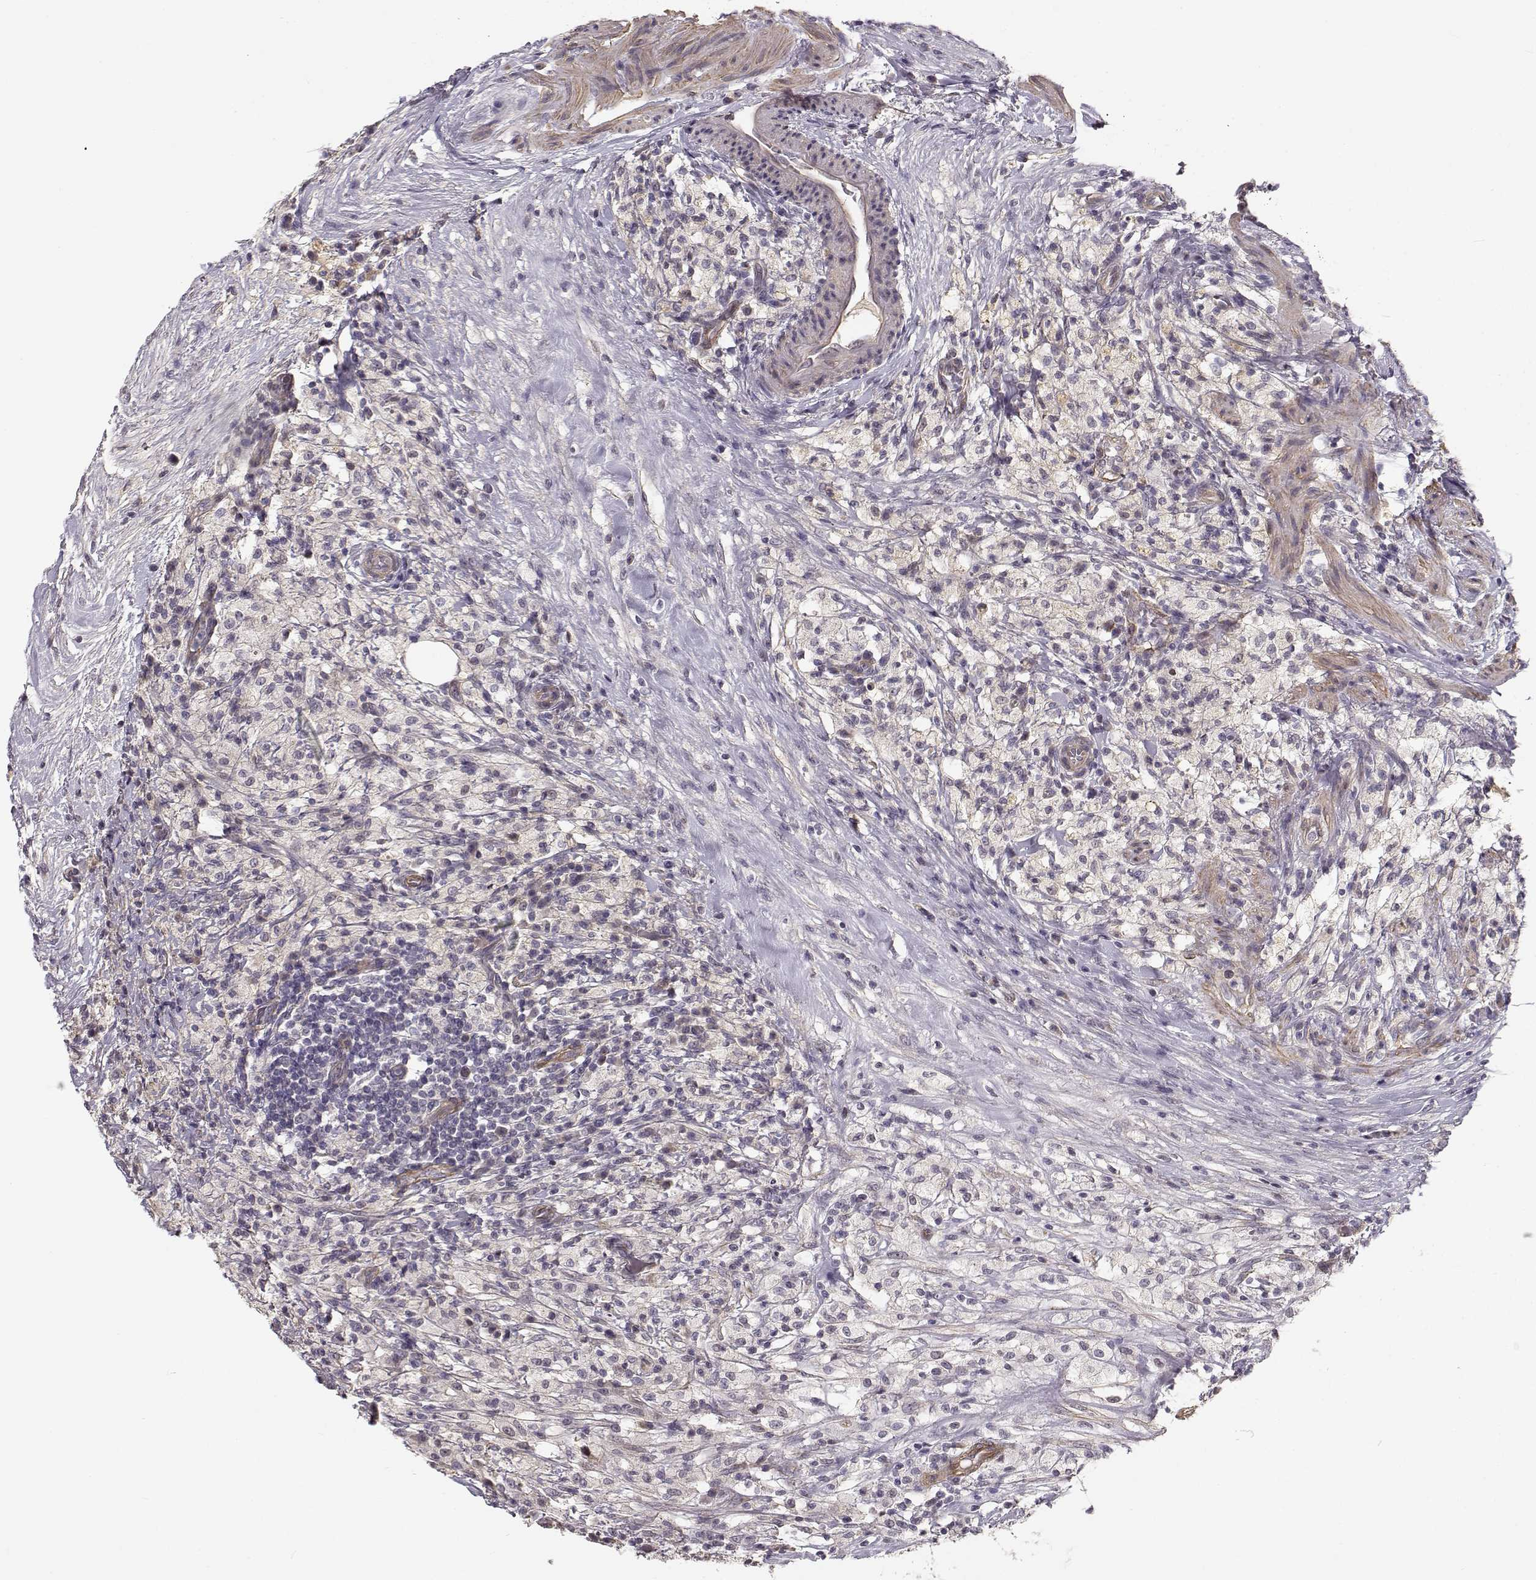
{"staining": {"intensity": "negative", "quantity": "none", "location": "none"}, "tissue": "testis cancer", "cell_type": "Tumor cells", "image_type": "cancer", "snomed": [{"axis": "morphology", "description": "Necrosis, NOS"}, {"axis": "morphology", "description": "Carcinoma, Embryonal, NOS"}, {"axis": "topography", "description": "Testis"}], "caption": "This is an immunohistochemistry (IHC) micrograph of human testis cancer (embryonal carcinoma). There is no expression in tumor cells.", "gene": "RGS9BP", "patient": {"sex": "male", "age": 19}}